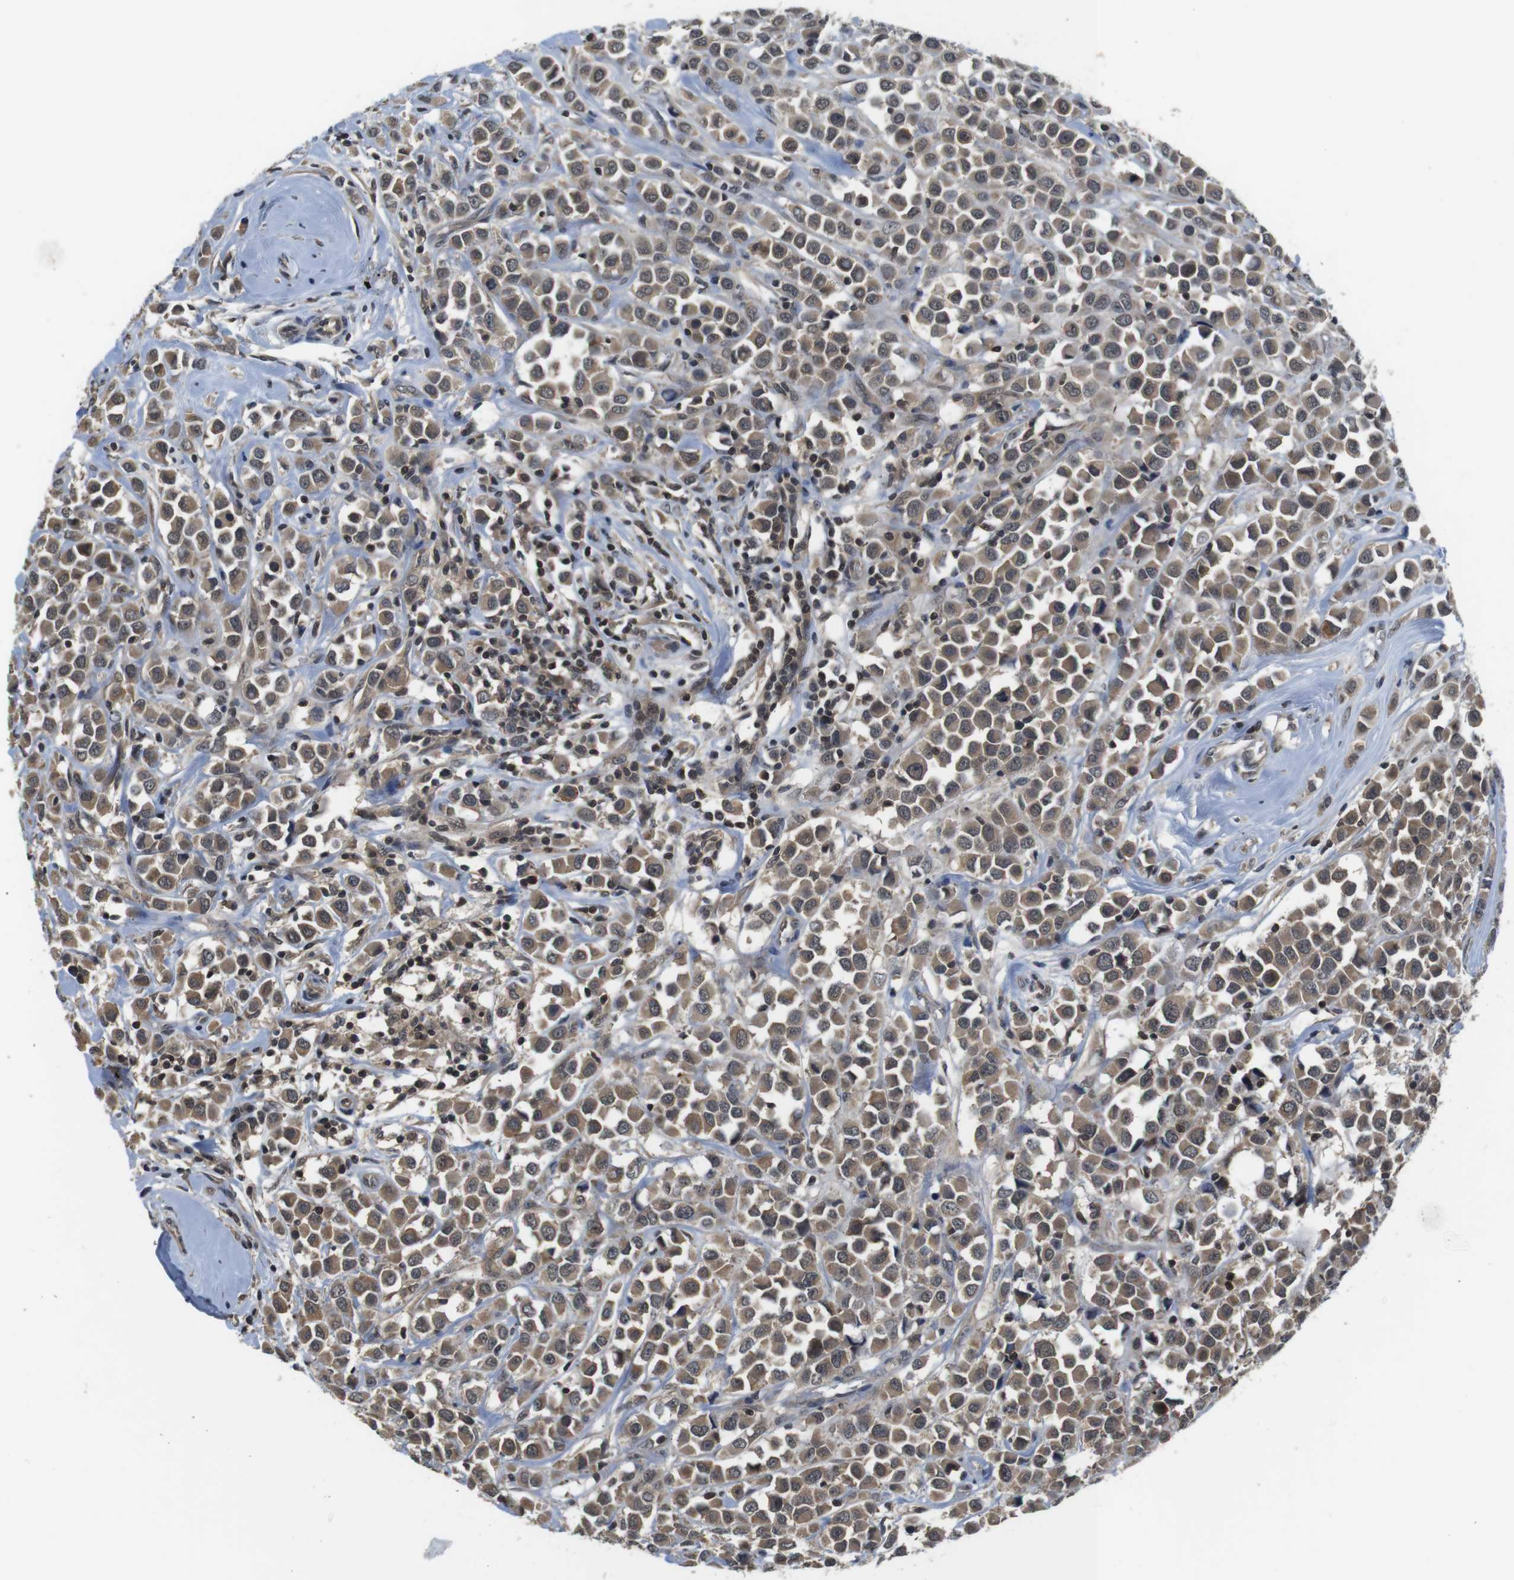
{"staining": {"intensity": "moderate", "quantity": ">75%", "location": "cytoplasmic/membranous,nuclear"}, "tissue": "breast cancer", "cell_type": "Tumor cells", "image_type": "cancer", "snomed": [{"axis": "morphology", "description": "Duct carcinoma"}, {"axis": "topography", "description": "Breast"}], "caption": "Immunohistochemistry image of neoplastic tissue: human breast cancer stained using immunohistochemistry (IHC) displays medium levels of moderate protein expression localized specifically in the cytoplasmic/membranous and nuclear of tumor cells, appearing as a cytoplasmic/membranous and nuclear brown color.", "gene": "FADD", "patient": {"sex": "female", "age": 61}}